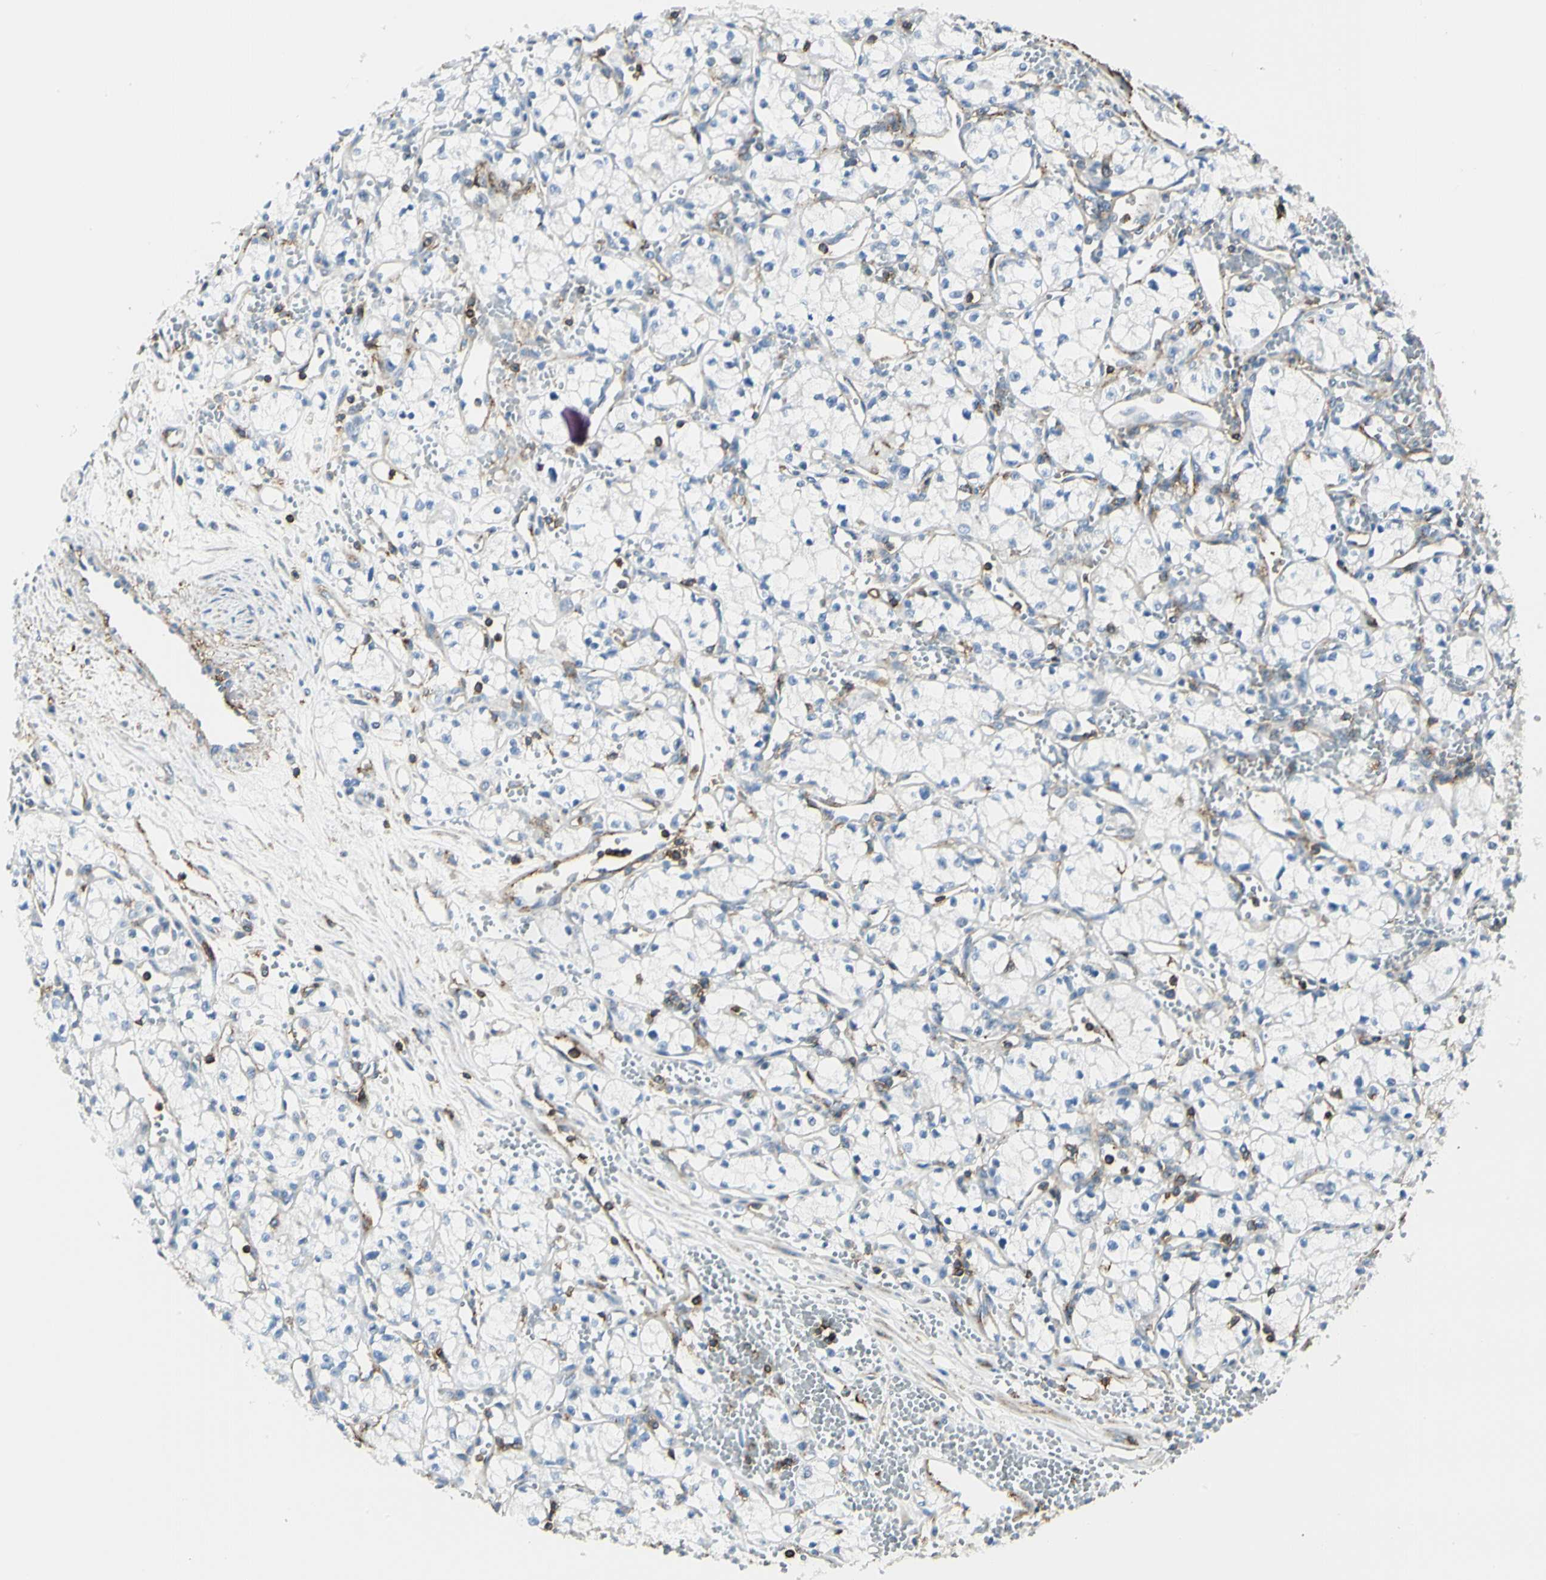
{"staining": {"intensity": "weak", "quantity": "<25%", "location": "cytoplasmic/membranous"}, "tissue": "renal cancer", "cell_type": "Tumor cells", "image_type": "cancer", "snomed": [{"axis": "morphology", "description": "Normal tissue, NOS"}, {"axis": "morphology", "description": "Adenocarcinoma, NOS"}, {"axis": "topography", "description": "Kidney"}], "caption": "Adenocarcinoma (renal) was stained to show a protein in brown. There is no significant staining in tumor cells.", "gene": "CLEC2B", "patient": {"sex": "male", "age": 59}}